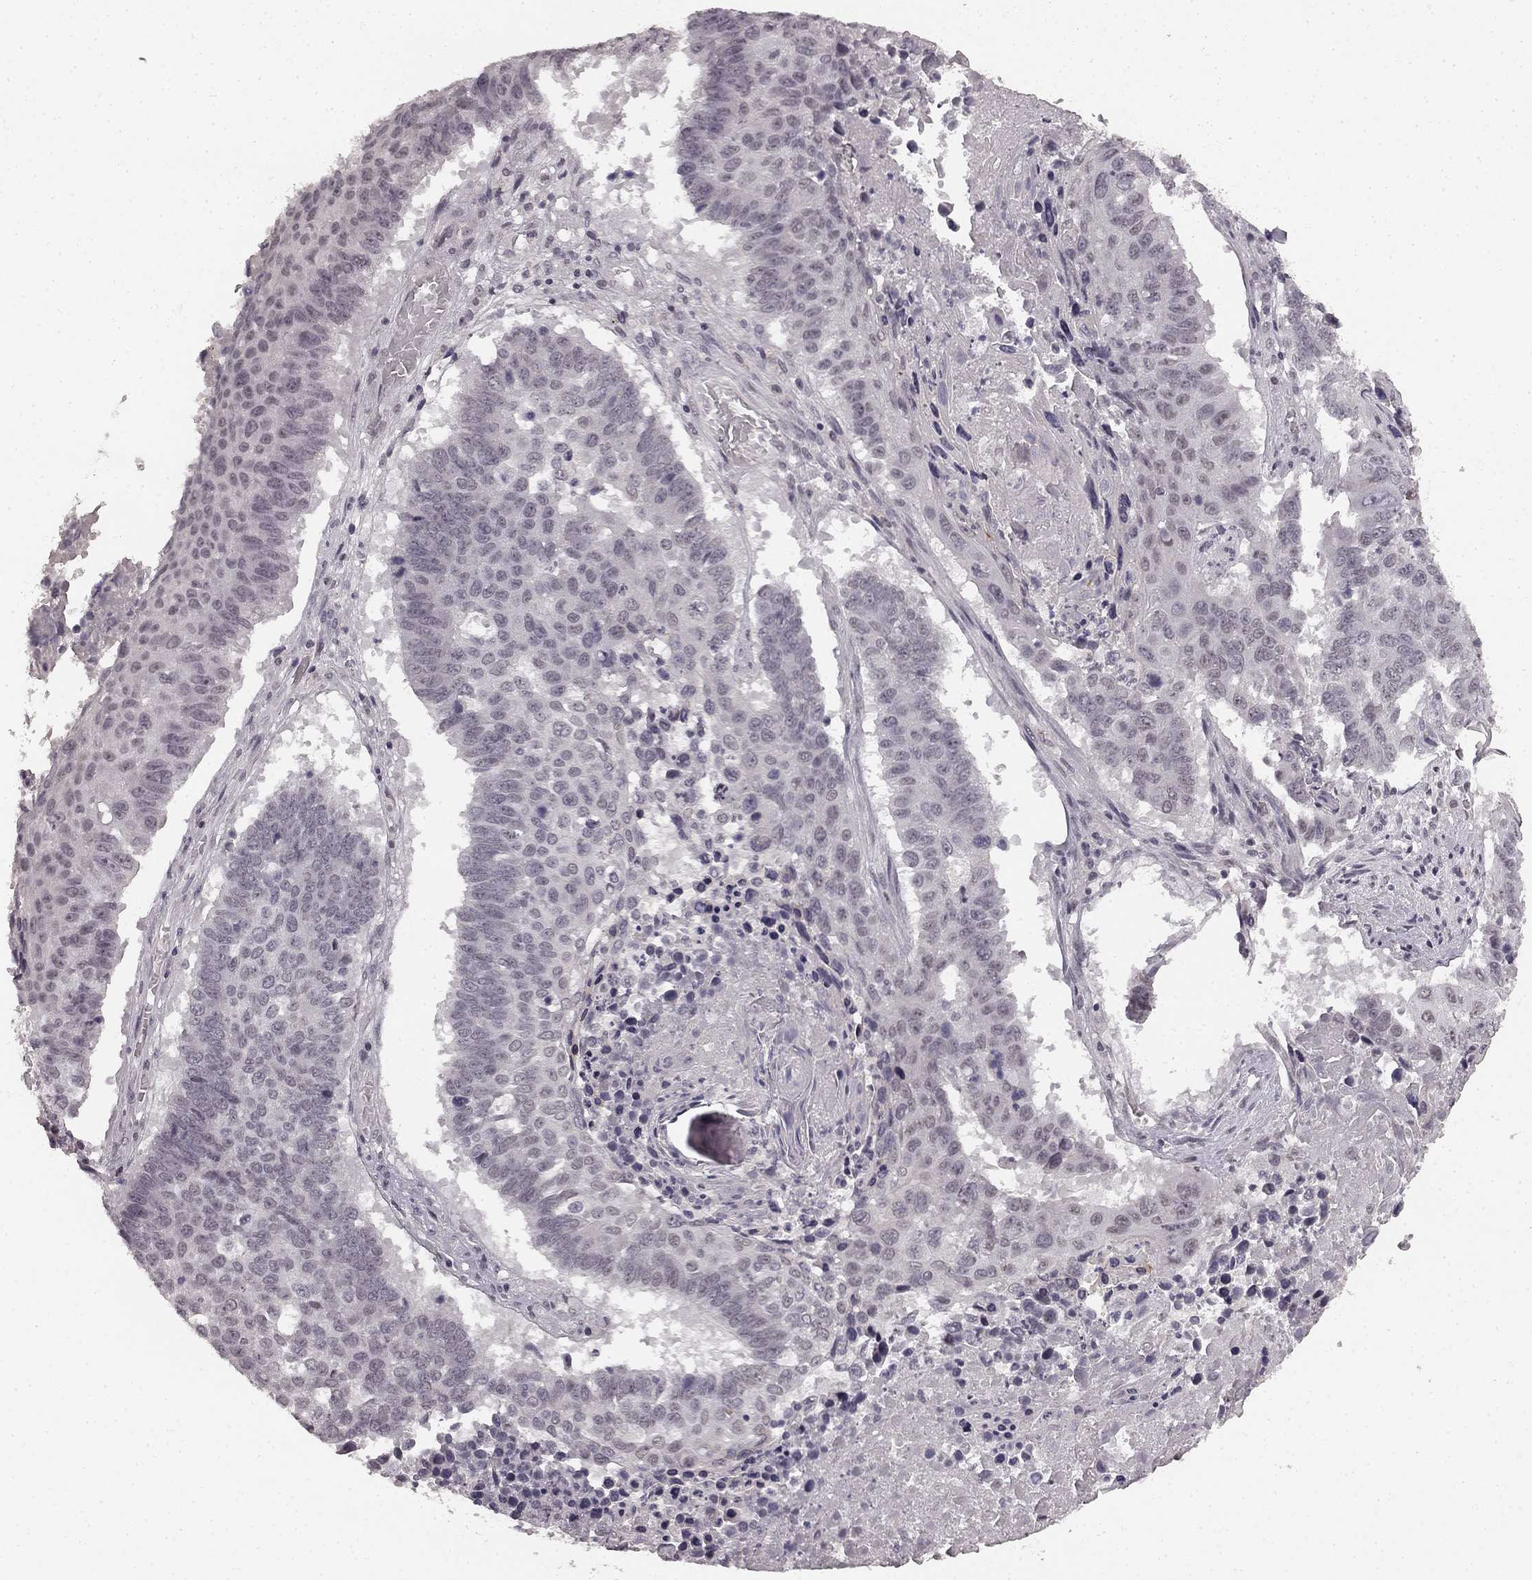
{"staining": {"intensity": "negative", "quantity": "none", "location": "none"}, "tissue": "lung cancer", "cell_type": "Tumor cells", "image_type": "cancer", "snomed": [{"axis": "morphology", "description": "Squamous cell carcinoma, NOS"}, {"axis": "topography", "description": "Lung"}], "caption": "Tumor cells are negative for protein expression in human lung cancer.", "gene": "HCN4", "patient": {"sex": "male", "age": 73}}